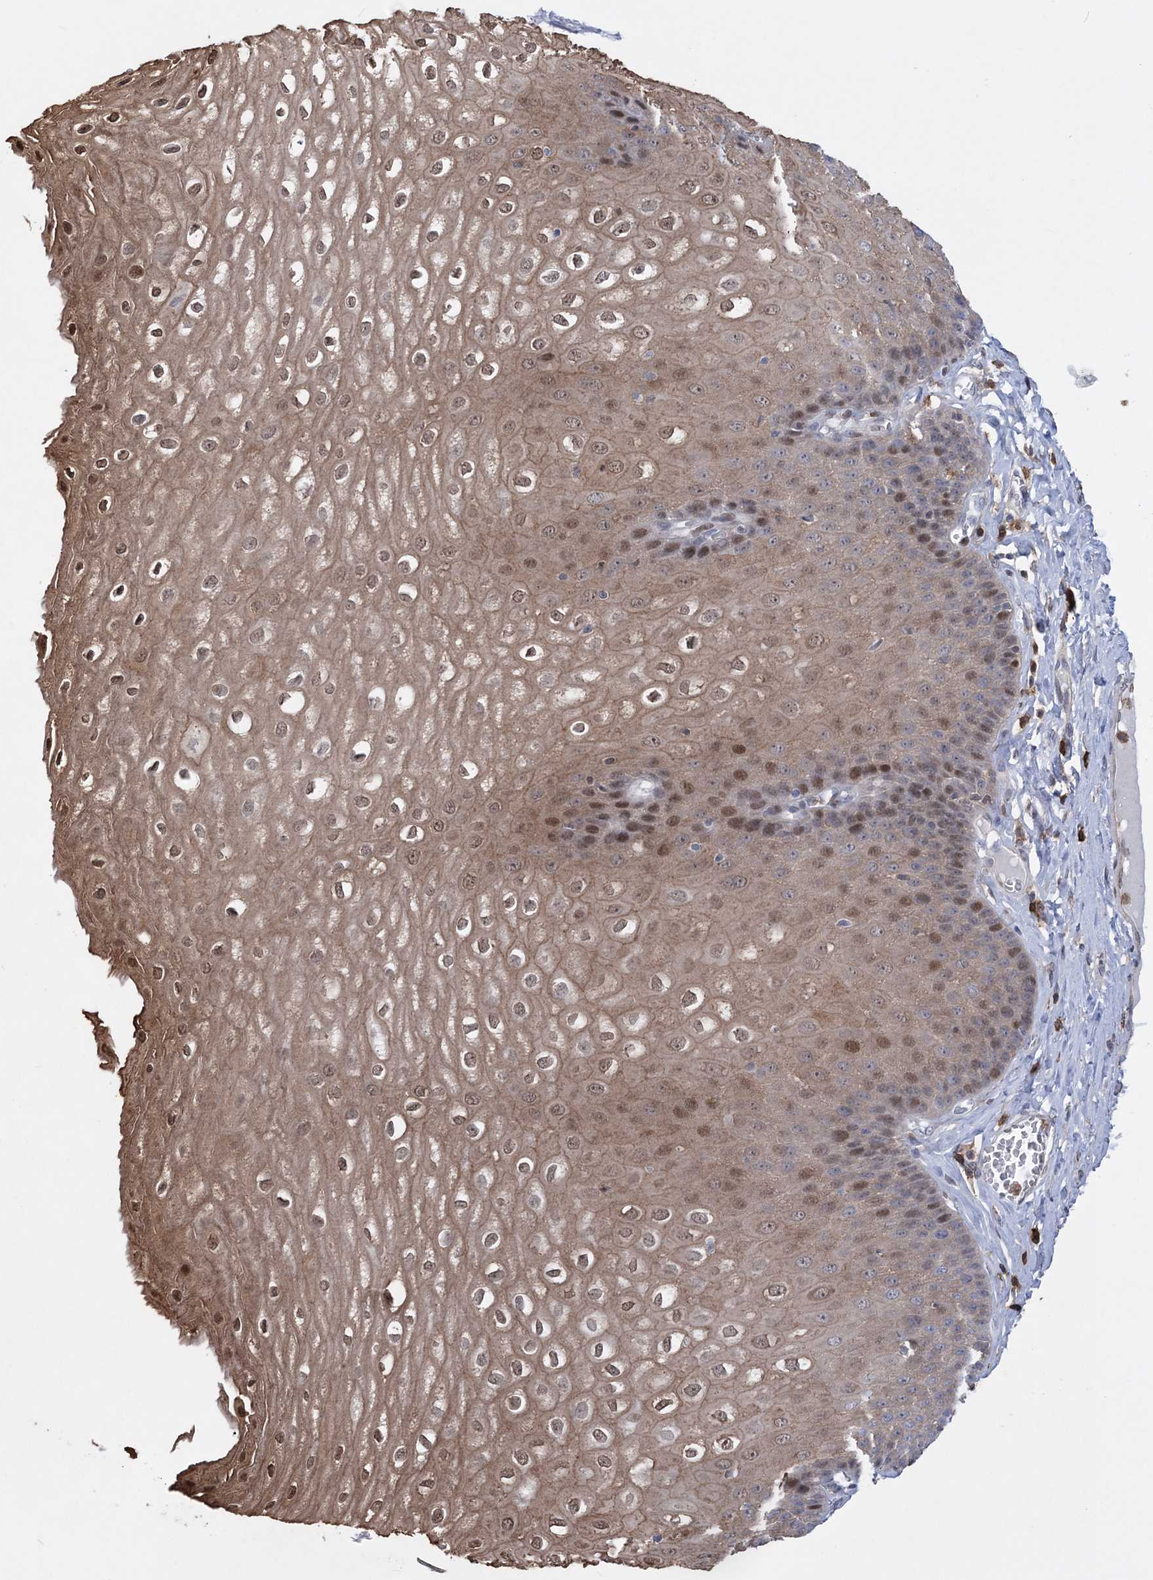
{"staining": {"intensity": "moderate", "quantity": "25%-75%", "location": "cytoplasmic/membranous,nuclear"}, "tissue": "esophagus", "cell_type": "Squamous epithelial cells", "image_type": "normal", "snomed": [{"axis": "morphology", "description": "Normal tissue, NOS"}, {"axis": "topography", "description": "Esophagus"}], "caption": "Squamous epithelial cells show moderate cytoplasmic/membranous,nuclear positivity in approximately 25%-75% of cells in benign esophagus. (Stains: DAB (3,3'-diaminobenzidine) in brown, nuclei in blue, Microscopy: brightfield microscopy at high magnification).", "gene": "RNPEPL1", "patient": {"sex": "male", "age": 60}}